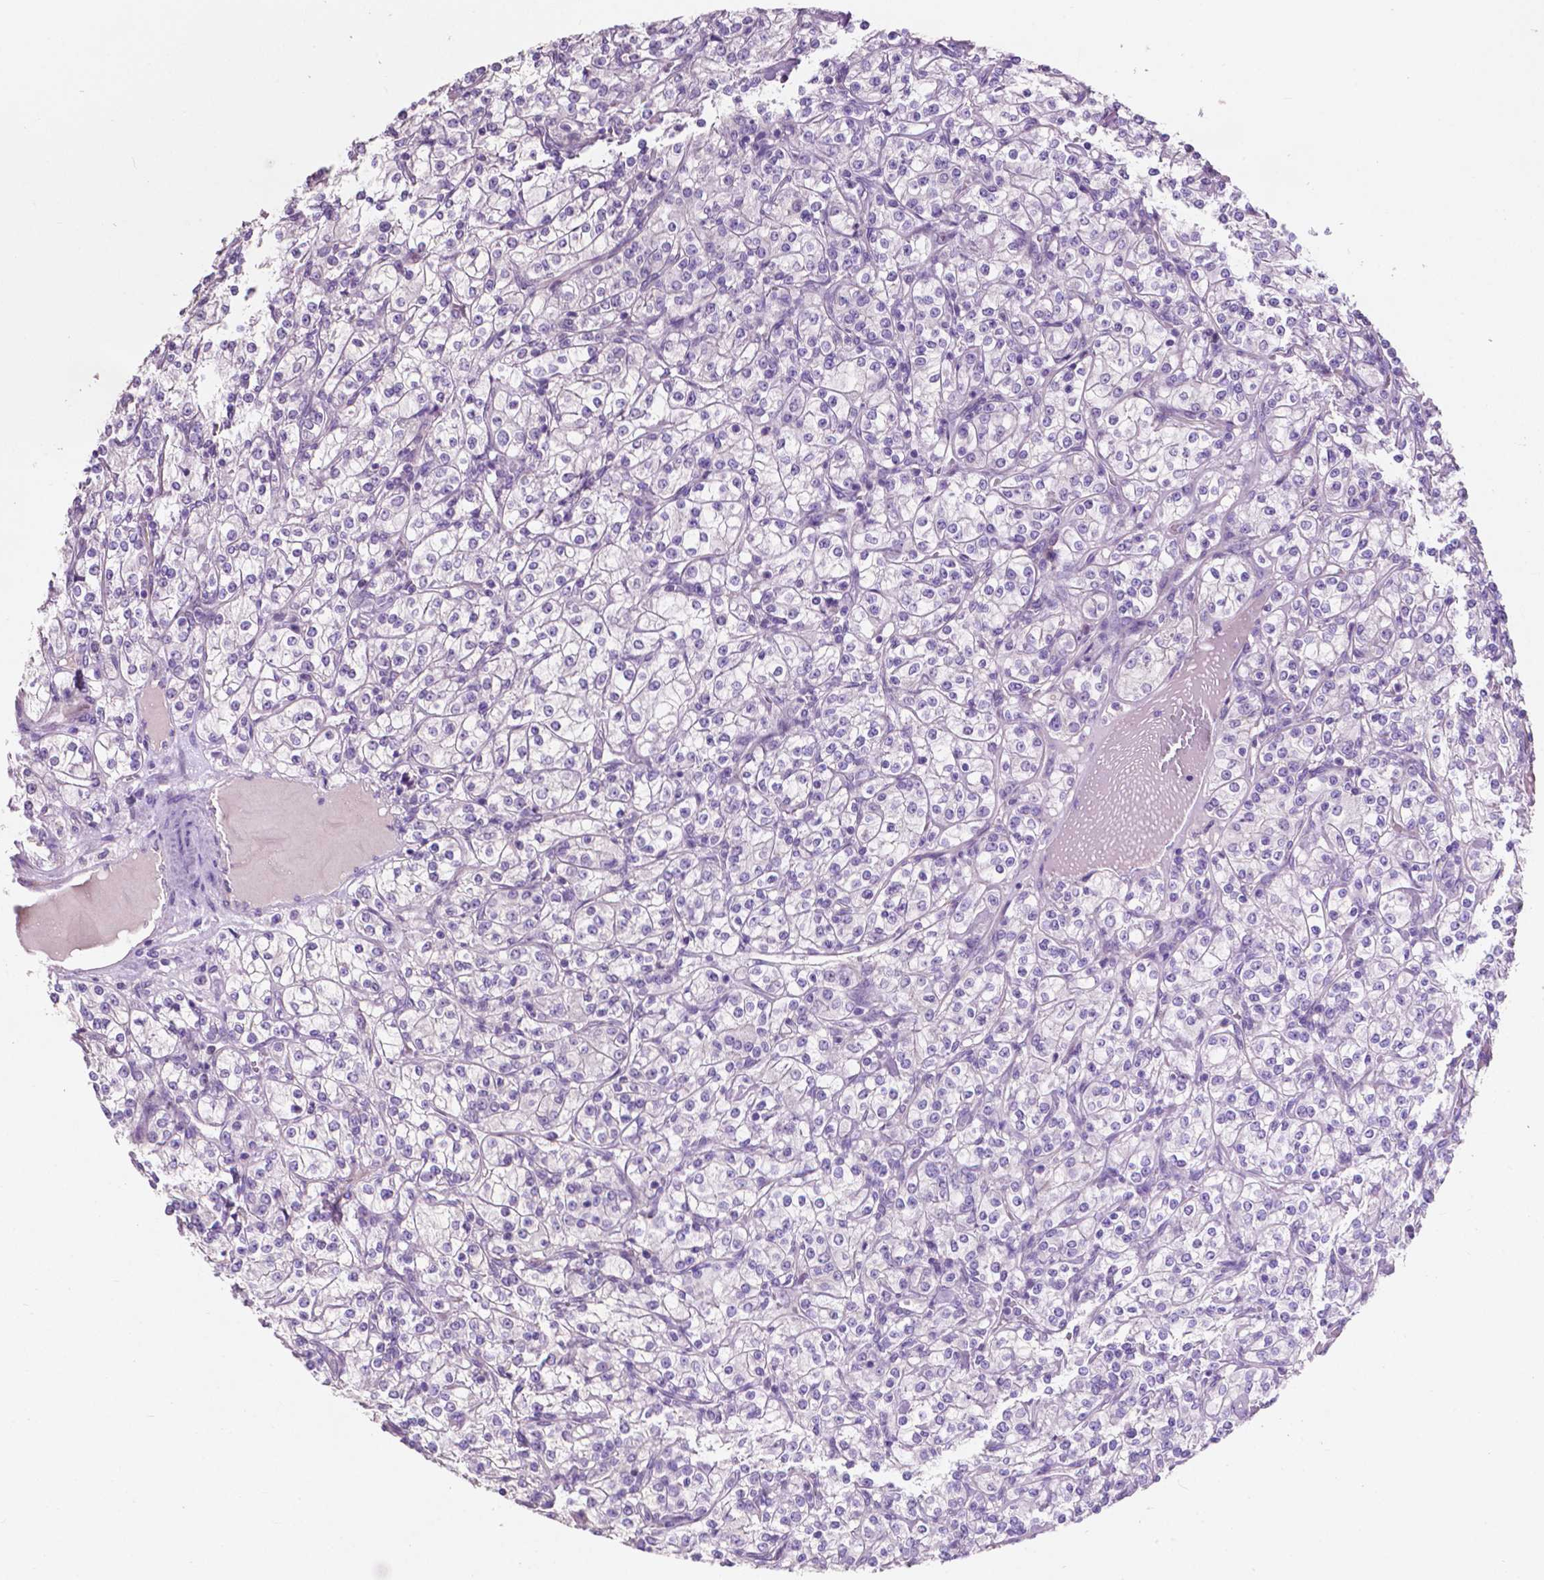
{"staining": {"intensity": "negative", "quantity": "none", "location": "none"}, "tissue": "renal cancer", "cell_type": "Tumor cells", "image_type": "cancer", "snomed": [{"axis": "morphology", "description": "Adenocarcinoma, NOS"}, {"axis": "topography", "description": "Kidney"}], "caption": "Histopathology image shows no protein staining in tumor cells of renal adenocarcinoma tissue.", "gene": "CLDN17", "patient": {"sex": "male", "age": 77}}